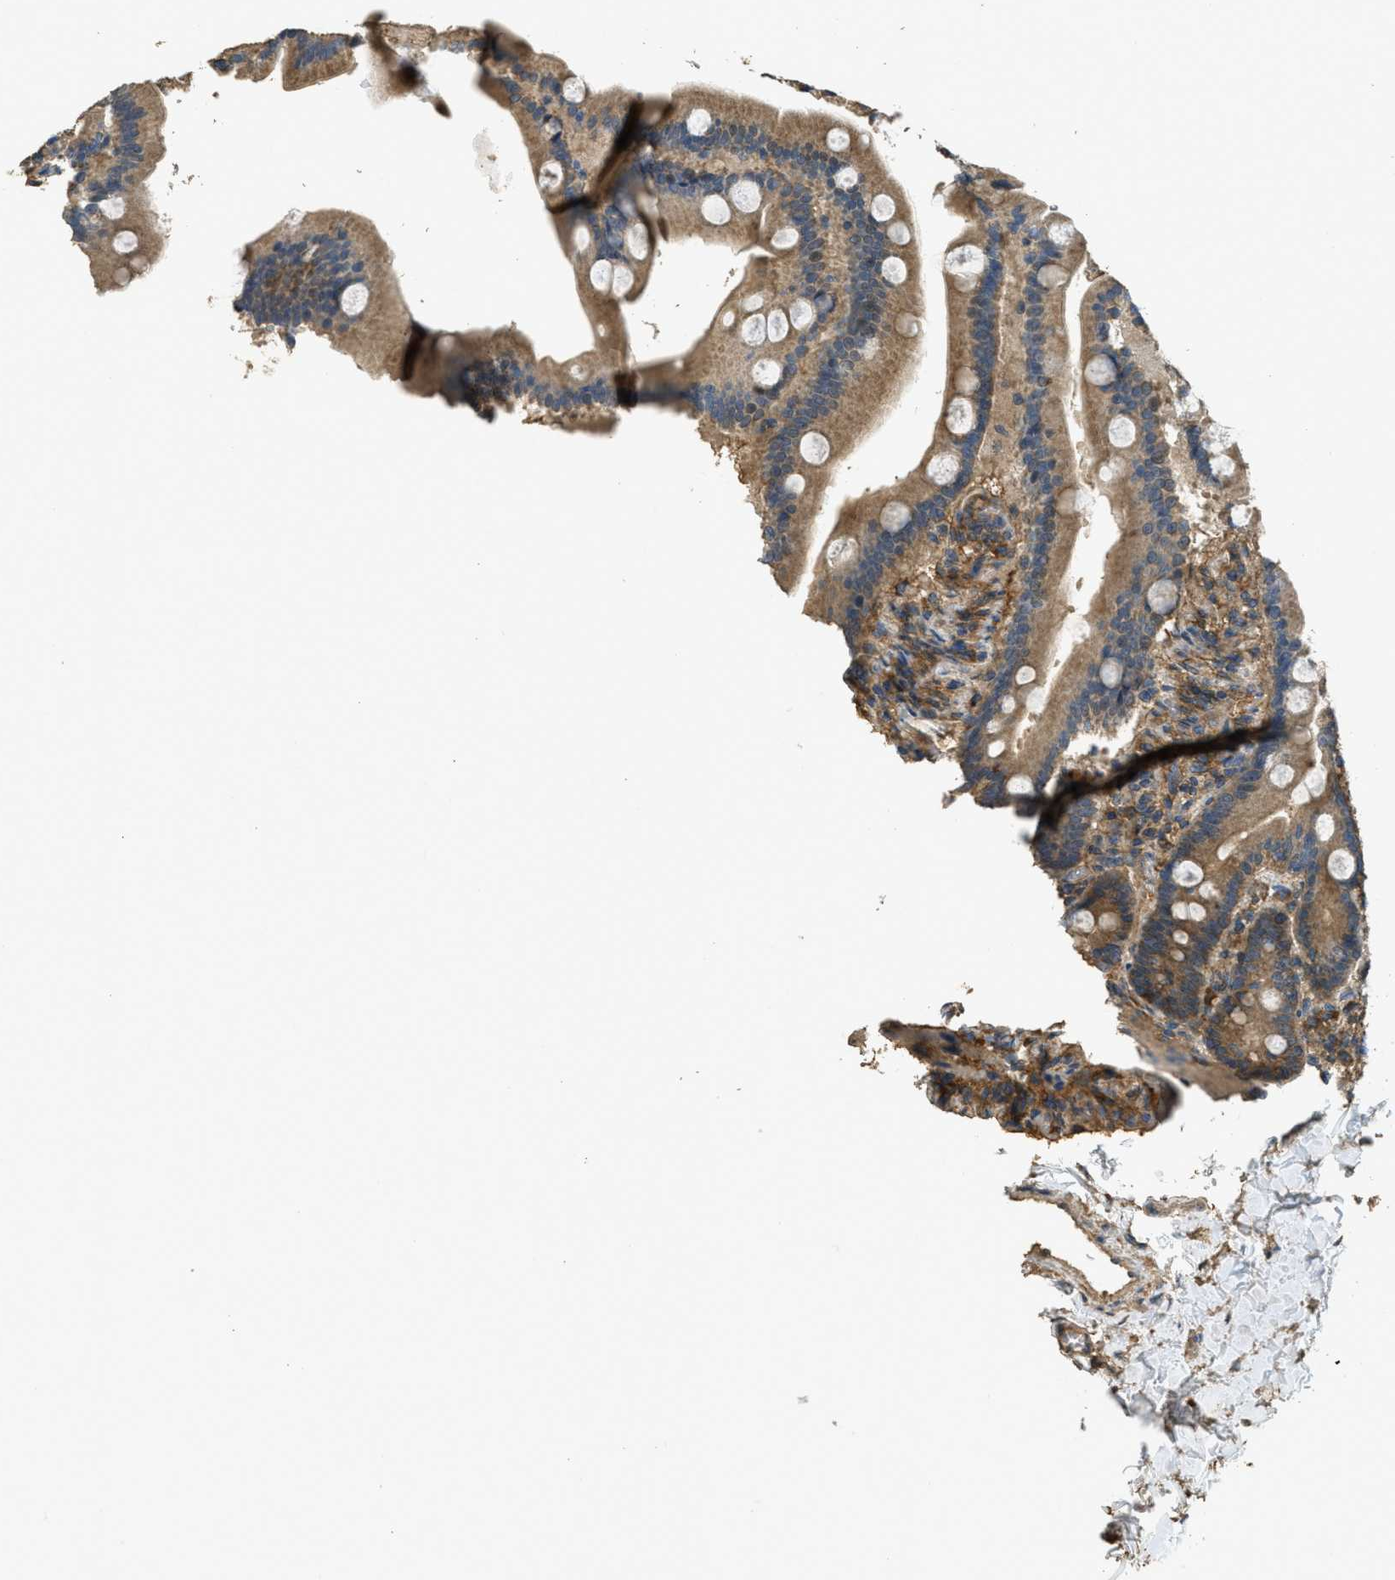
{"staining": {"intensity": "moderate", "quantity": ">75%", "location": "cytoplasmic/membranous"}, "tissue": "duodenum", "cell_type": "Glandular cells", "image_type": "normal", "snomed": [{"axis": "morphology", "description": "Normal tissue, NOS"}, {"axis": "topography", "description": "Duodenum"}], "caption": "Duodenum stained for a protein reveals moderate cytoplasmic/membranous positivity in glandular cells. (Stains: DAB (3,3'-diaminobenzidine) in brown, nuclei in blue, Microscopy: brightfield microscopy at high magnification).", "gene": "CD276", "patient": {"sex": "male", "age": 54}}